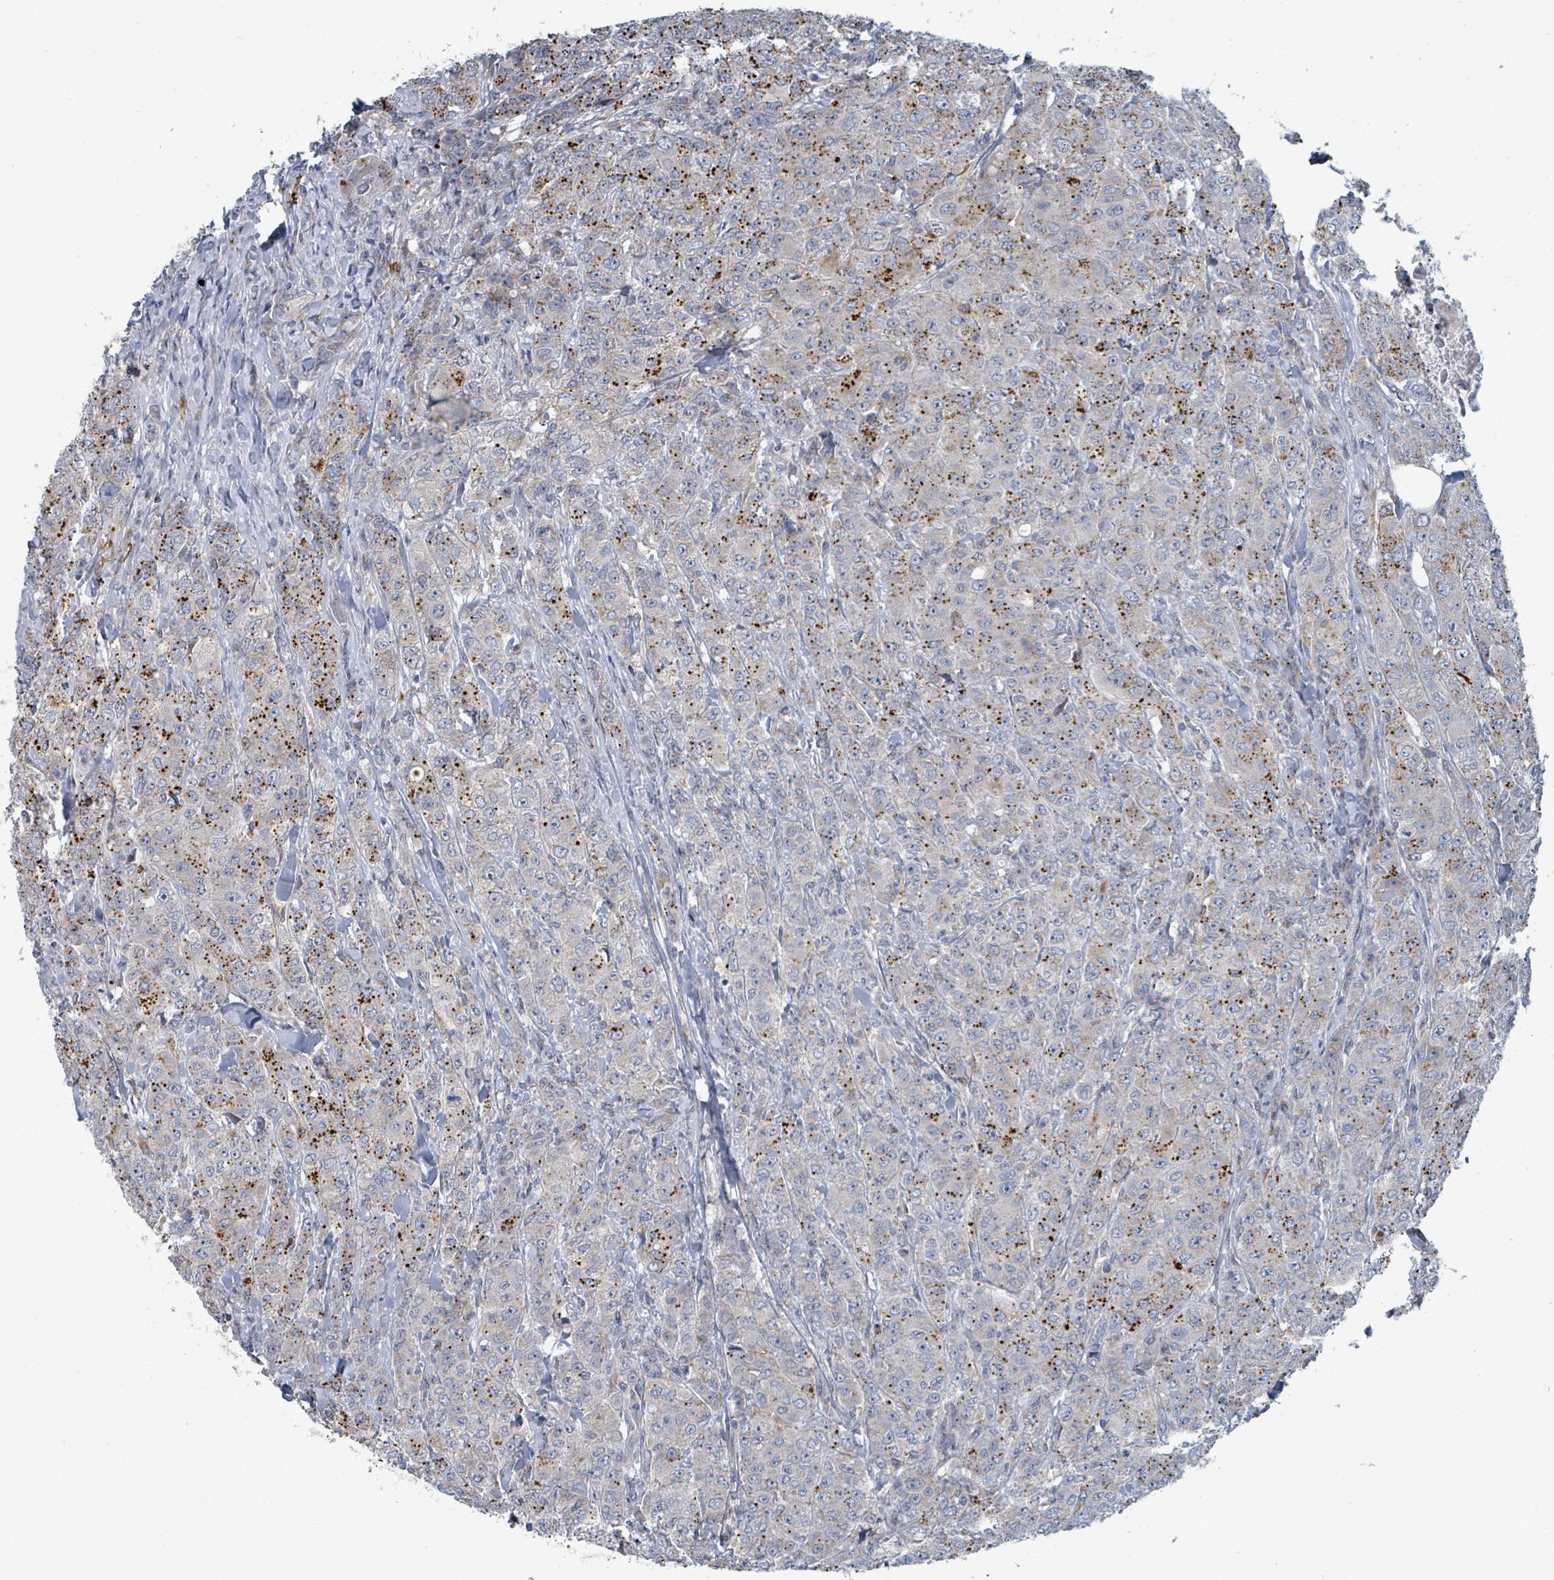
{"staining": {"intensity": "strong", "quantity": "25%-75%", "location": "cytoplasmic/membranous"}, "tissue": "breast cancer", "cell_type": "Tumor cells", "image_type": "cancer", "snomed": [{"axis": "morphology", "description": "Duct carcinoma"}, {"axis": "topography", "description": "Breast"}], "caption": "A brown stain highlights strong cytoplasmic/membranous staining of a protein in breast invasive ductal carcinoma tumor cells. Nuclei are stained in blue.", "gene": "TRDMT1", "patient": {"sex": "female", "age": 43}}